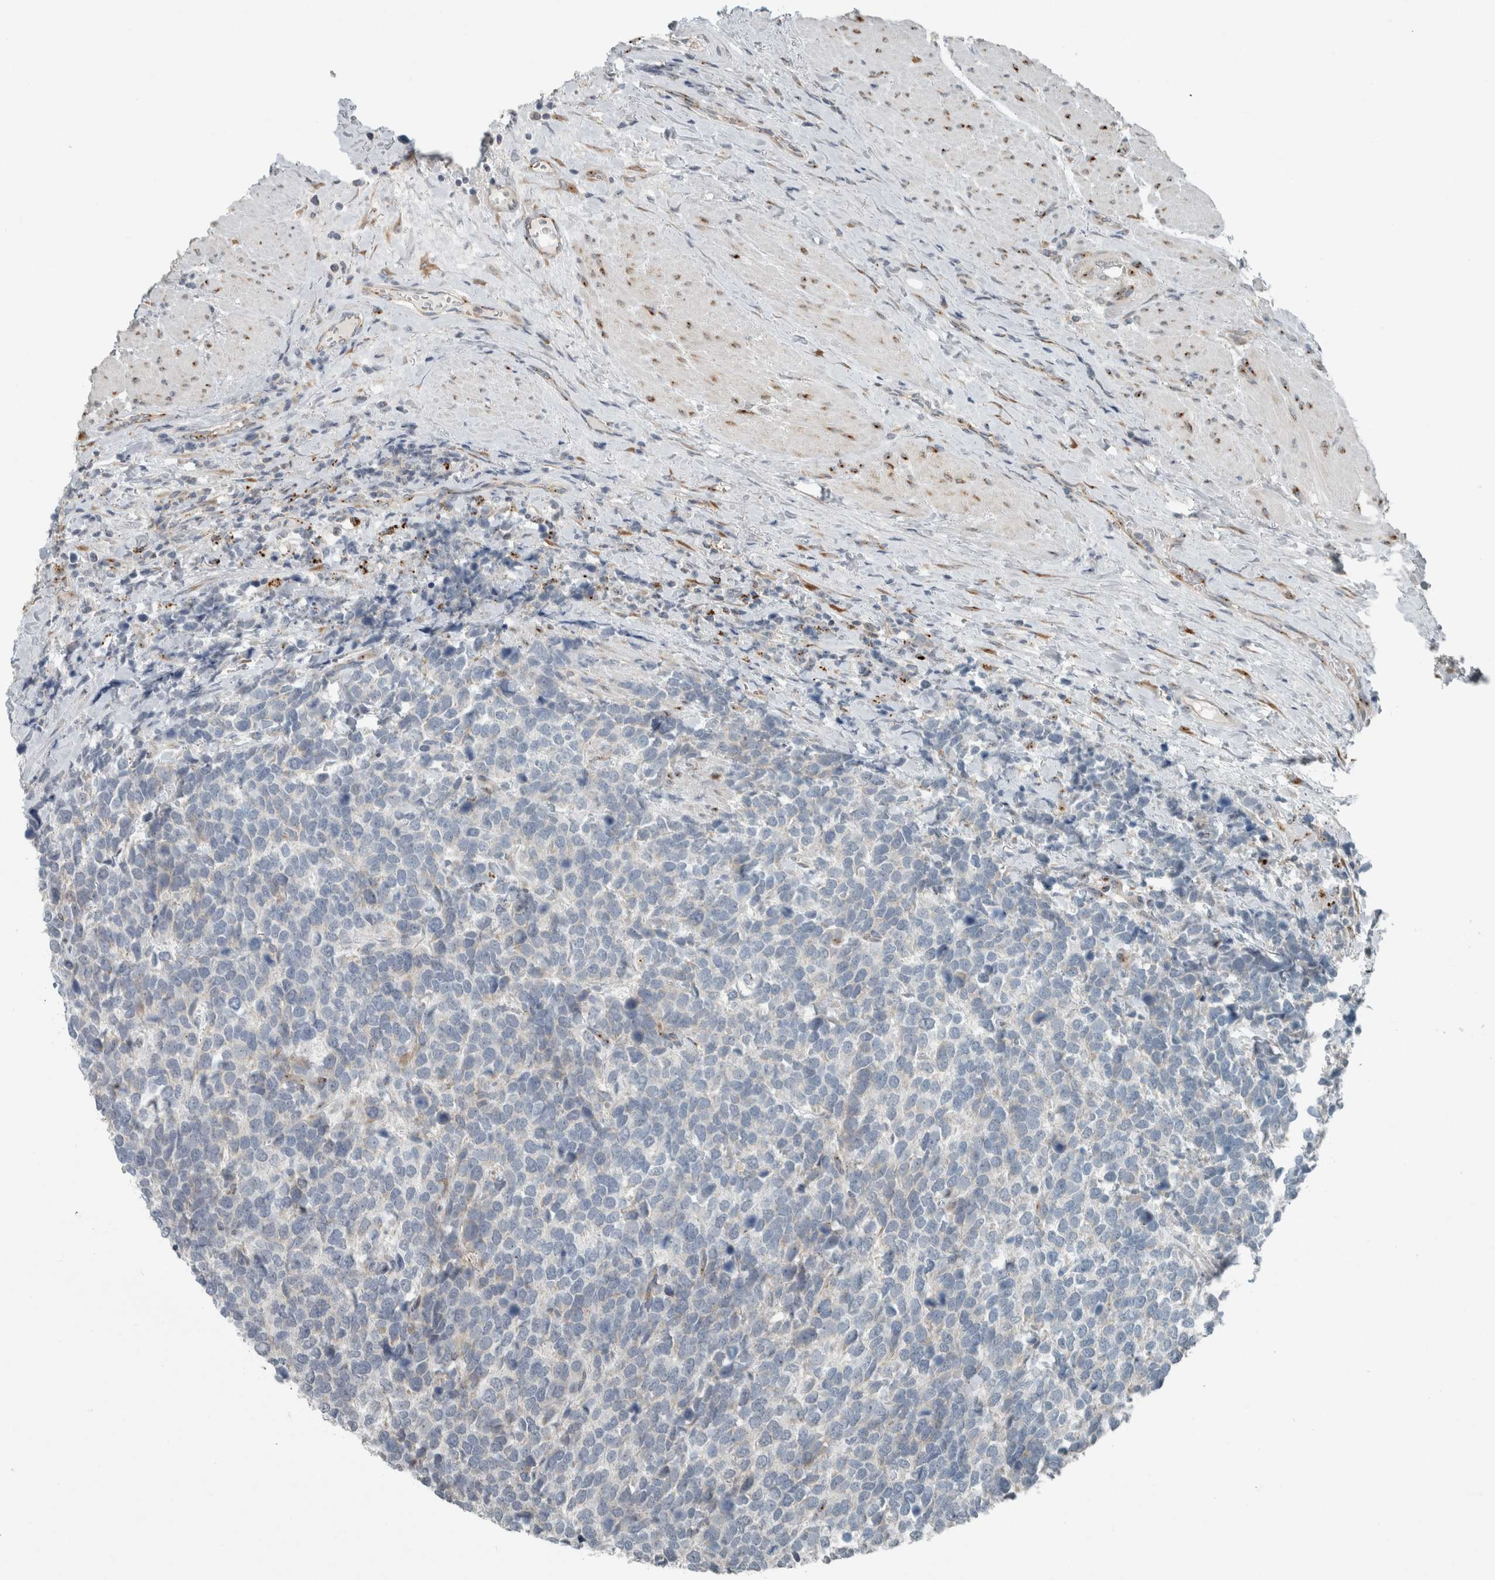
{"staining": {"intensity": "negative", "quantity": "none", "location": "none"}, "tissue": "urothelial cancer", "cell_type": "Tumor cells", "image_type": "cancer", "snomed": [{"axis": "morphology", "description": "Urothelial carcinoma, High grade"}, {"axis": "topography", "description": "Urinary bladder"}], "caption": "A photomicrograph of high-grade urothelial carcinoma stained for a protein demonstrates no brown staining in tumor cells.", "gene": "KIF1C", "patient": {"sex": "female", "age": 82}}